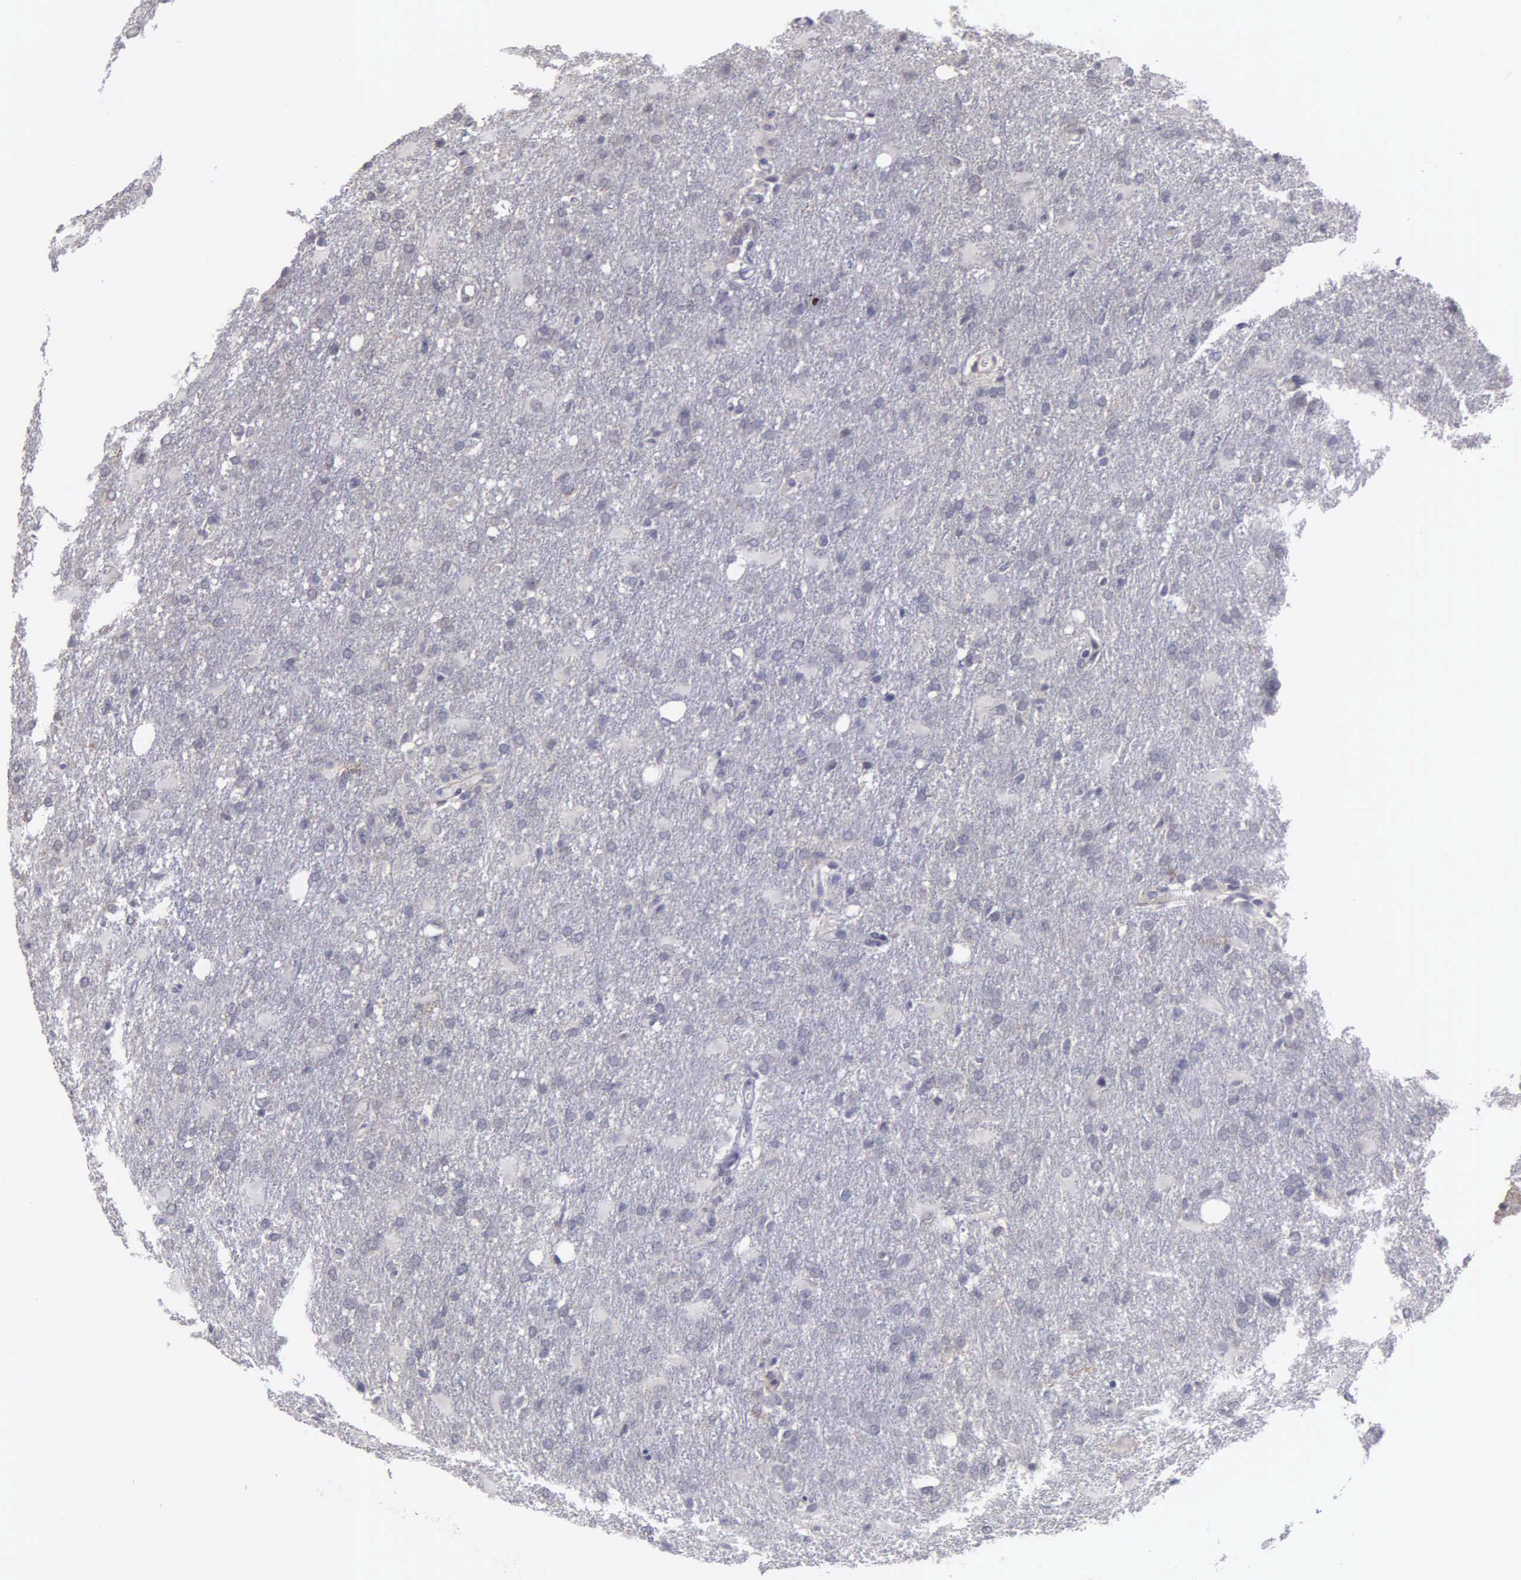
{"staining": {"intensity": "negative", "quantity": "none", "location": "none"}, "tissue": "glioma", "cell_type": "Tumor cells", "image_type": "cancer", "snomed": [{"axis": "morphology", "description": "Glioma, malignant, High grade"}, {"axis": "topography", "description": "Brain"}], "caption": "An image of human malignant glioma (high-grade) is negative for staining in tumor cells.", "gene": "BRD1", "patient": {"sex": "male", "age": 68}}